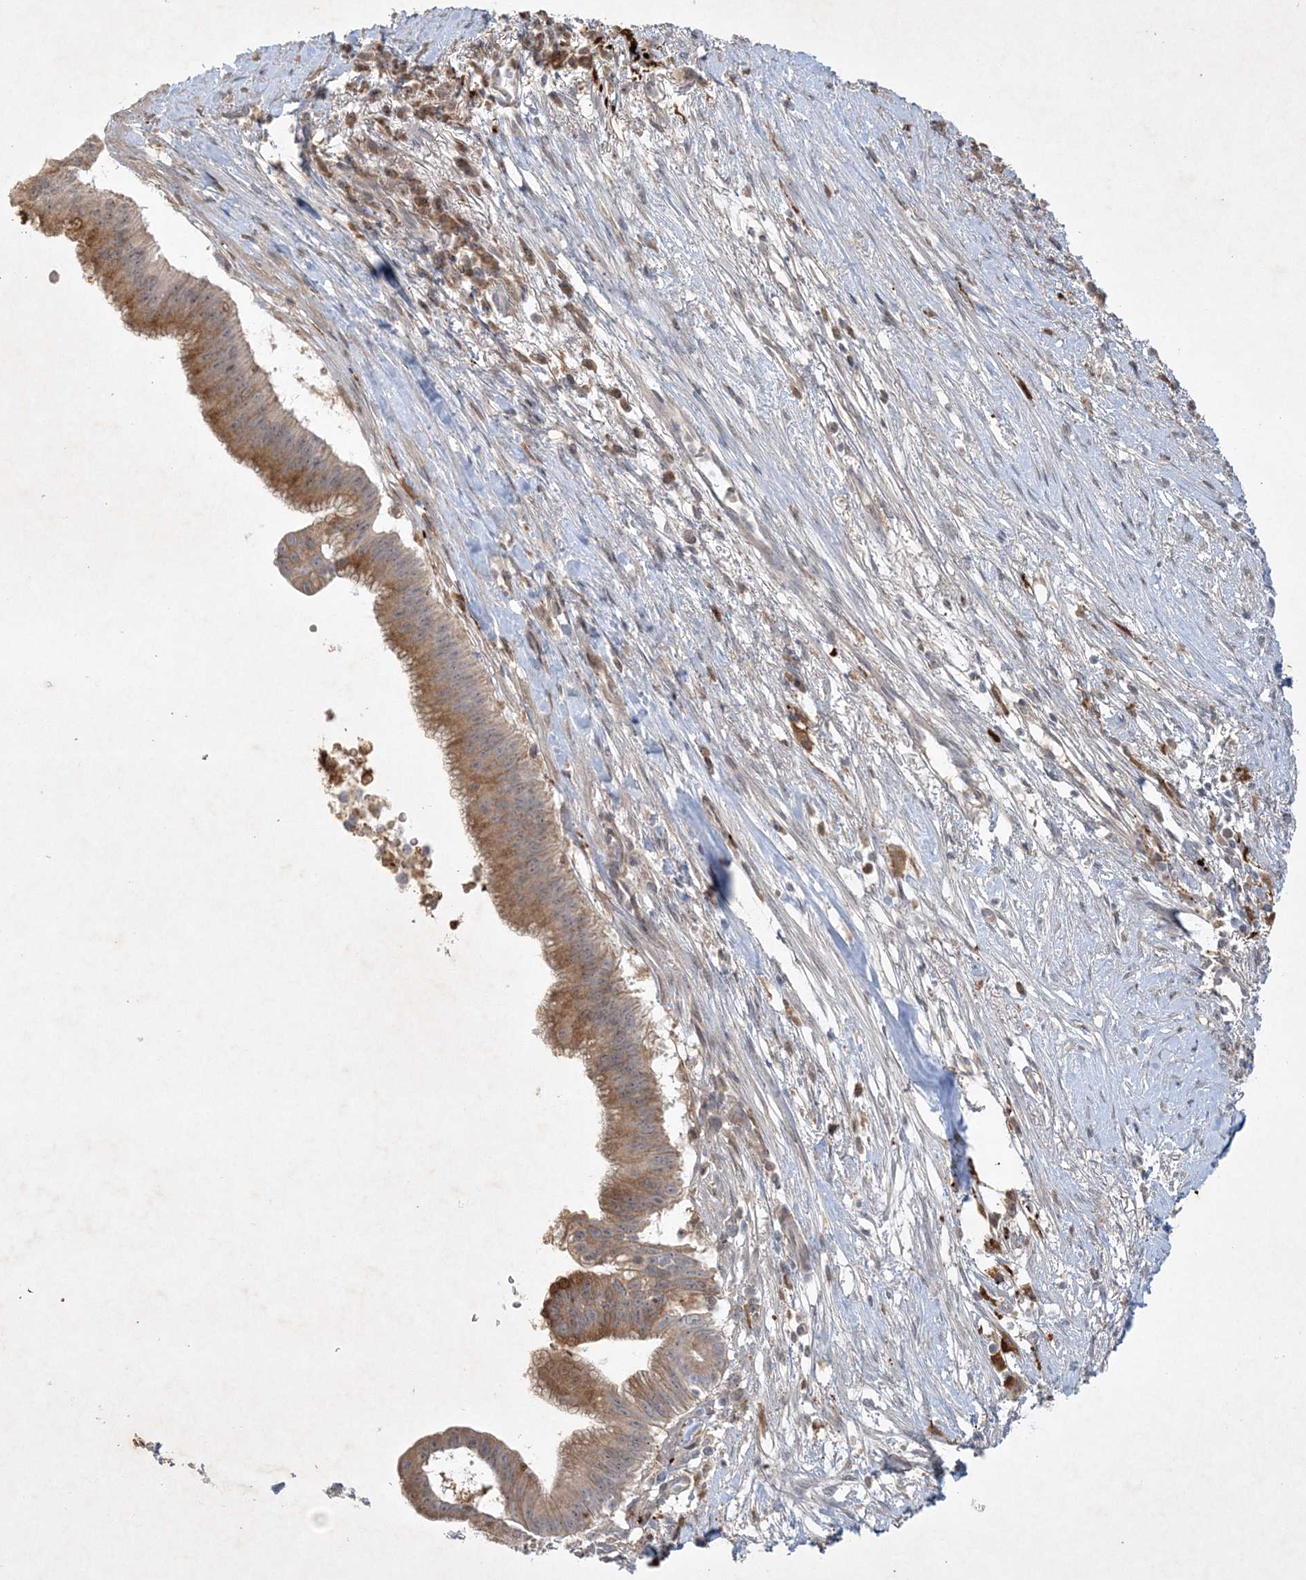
{"staining": {"intensity": "moderate", "quantity": ">75%", "location": "cytoplasmic/membranous"}, "tissue": "pancreatic cancer", "cell_type": "Tumor cells", "image_type": "cancer", "snomed": [{"axis": "morphology", "description": "Adenocarcinoma, NOS"}, {"axis": "topography", "description": "Pancreas"}], "caption": "Moderate cytoplasmic/membranous staining is seen in about >75% of tumor cells in pancreatic cancer. The staining was performed using DAB (3,3'-diaminobenzidine), with brown indicating positive protein expression. Nuclei are stained blue with hematoxylin.", "gene": "THG1L", "patient": {"sex": "male", "age": 68}}